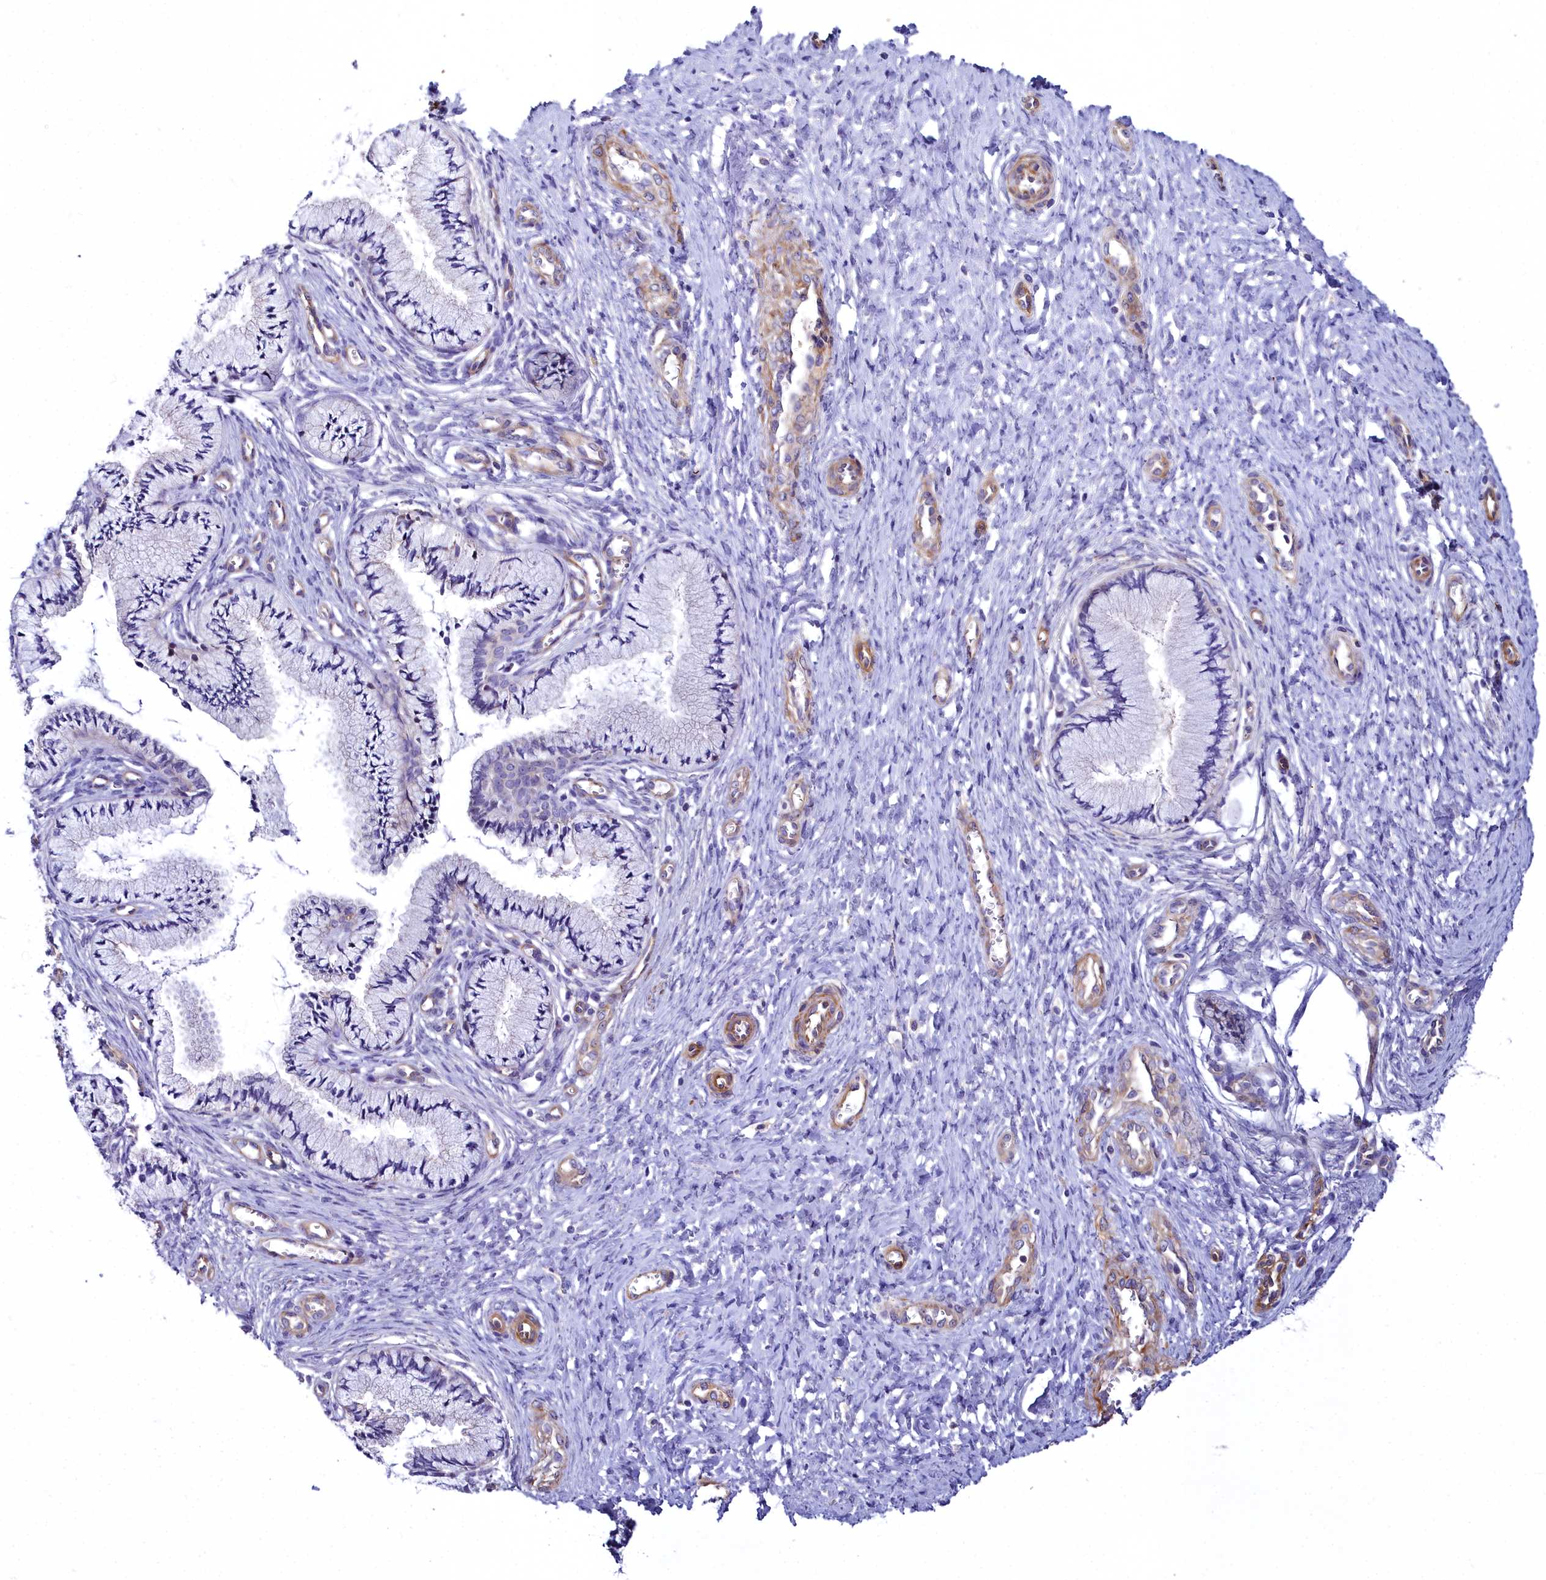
{"staining": {"intensity": "negative", "quantity": "none", "location": "none"}, "tissue": "cervix", "cell_type": "Glandular cells", "image_type": "normal", "snomed": [{"axis": "morphology", "description": "Normal tissue, NOS"}, {"axis": "topography", "description": "Cervix"}], "caption": "Immunohistochemistry of unremarkable human cervix shows no positivity in glandular cells. Nuclei are stained in blue.", "gene": "FADS3", "patient": {"sex": "female", "age": 36}}